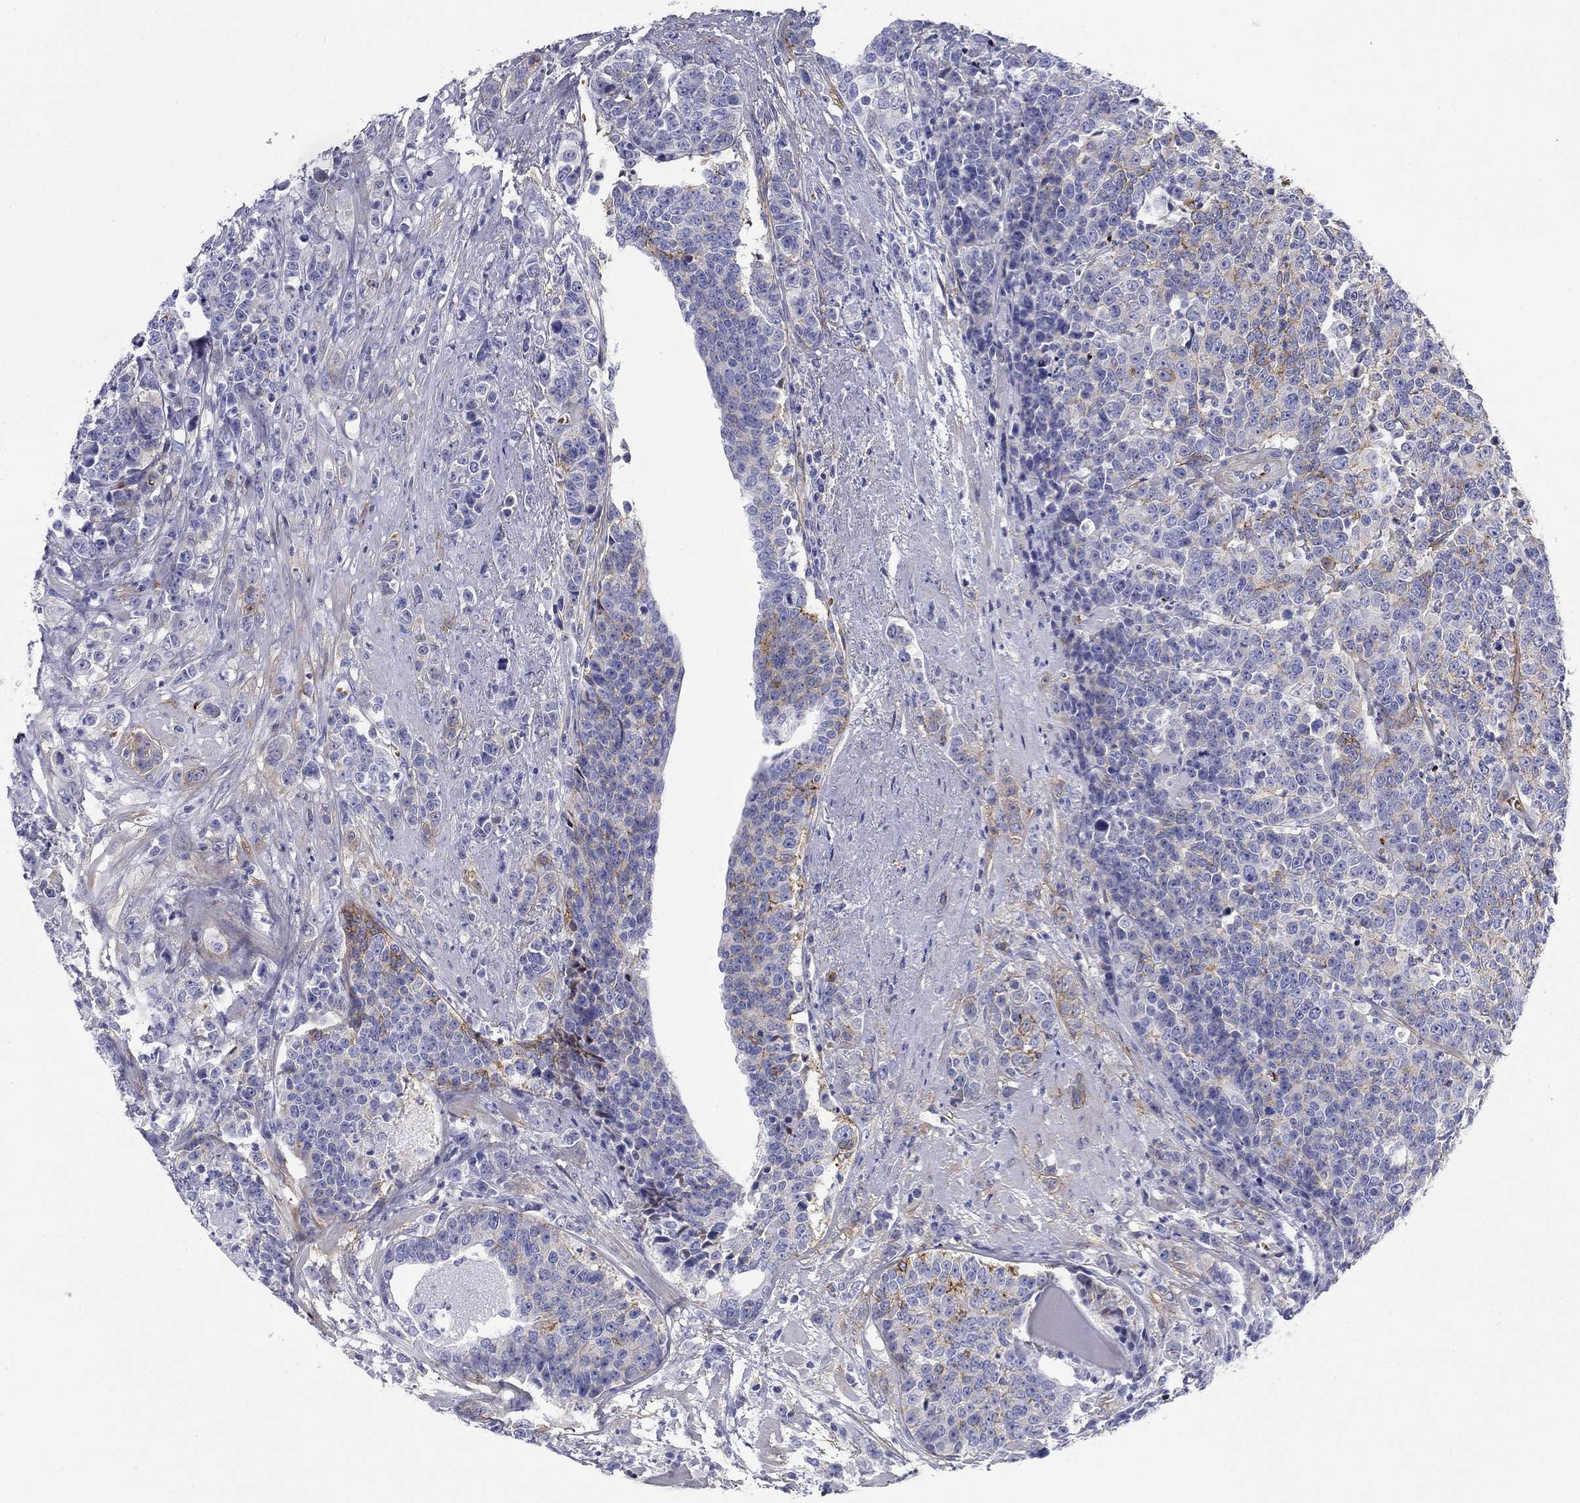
{"staining": {"intensity": "weak", "quantity": "<25%", "location": "cytoplasmic/membranous"}, "tissue": "prostate cancer", "cell_type": "Tumor cells", "image_type": "cancer", "snomed": [{"axis": "morphology", "description": "Adenocarcinoma, NOS"}, {"axis": "topography", "description": "Prostate"}], "caption": "IHC image of neoplastic tissue: prostate cancer stained with DAB demonstrates no significant protein positivity in tumor cells.", "gene": "GPC1", "patient": {"sex": "male", "age": 67}}